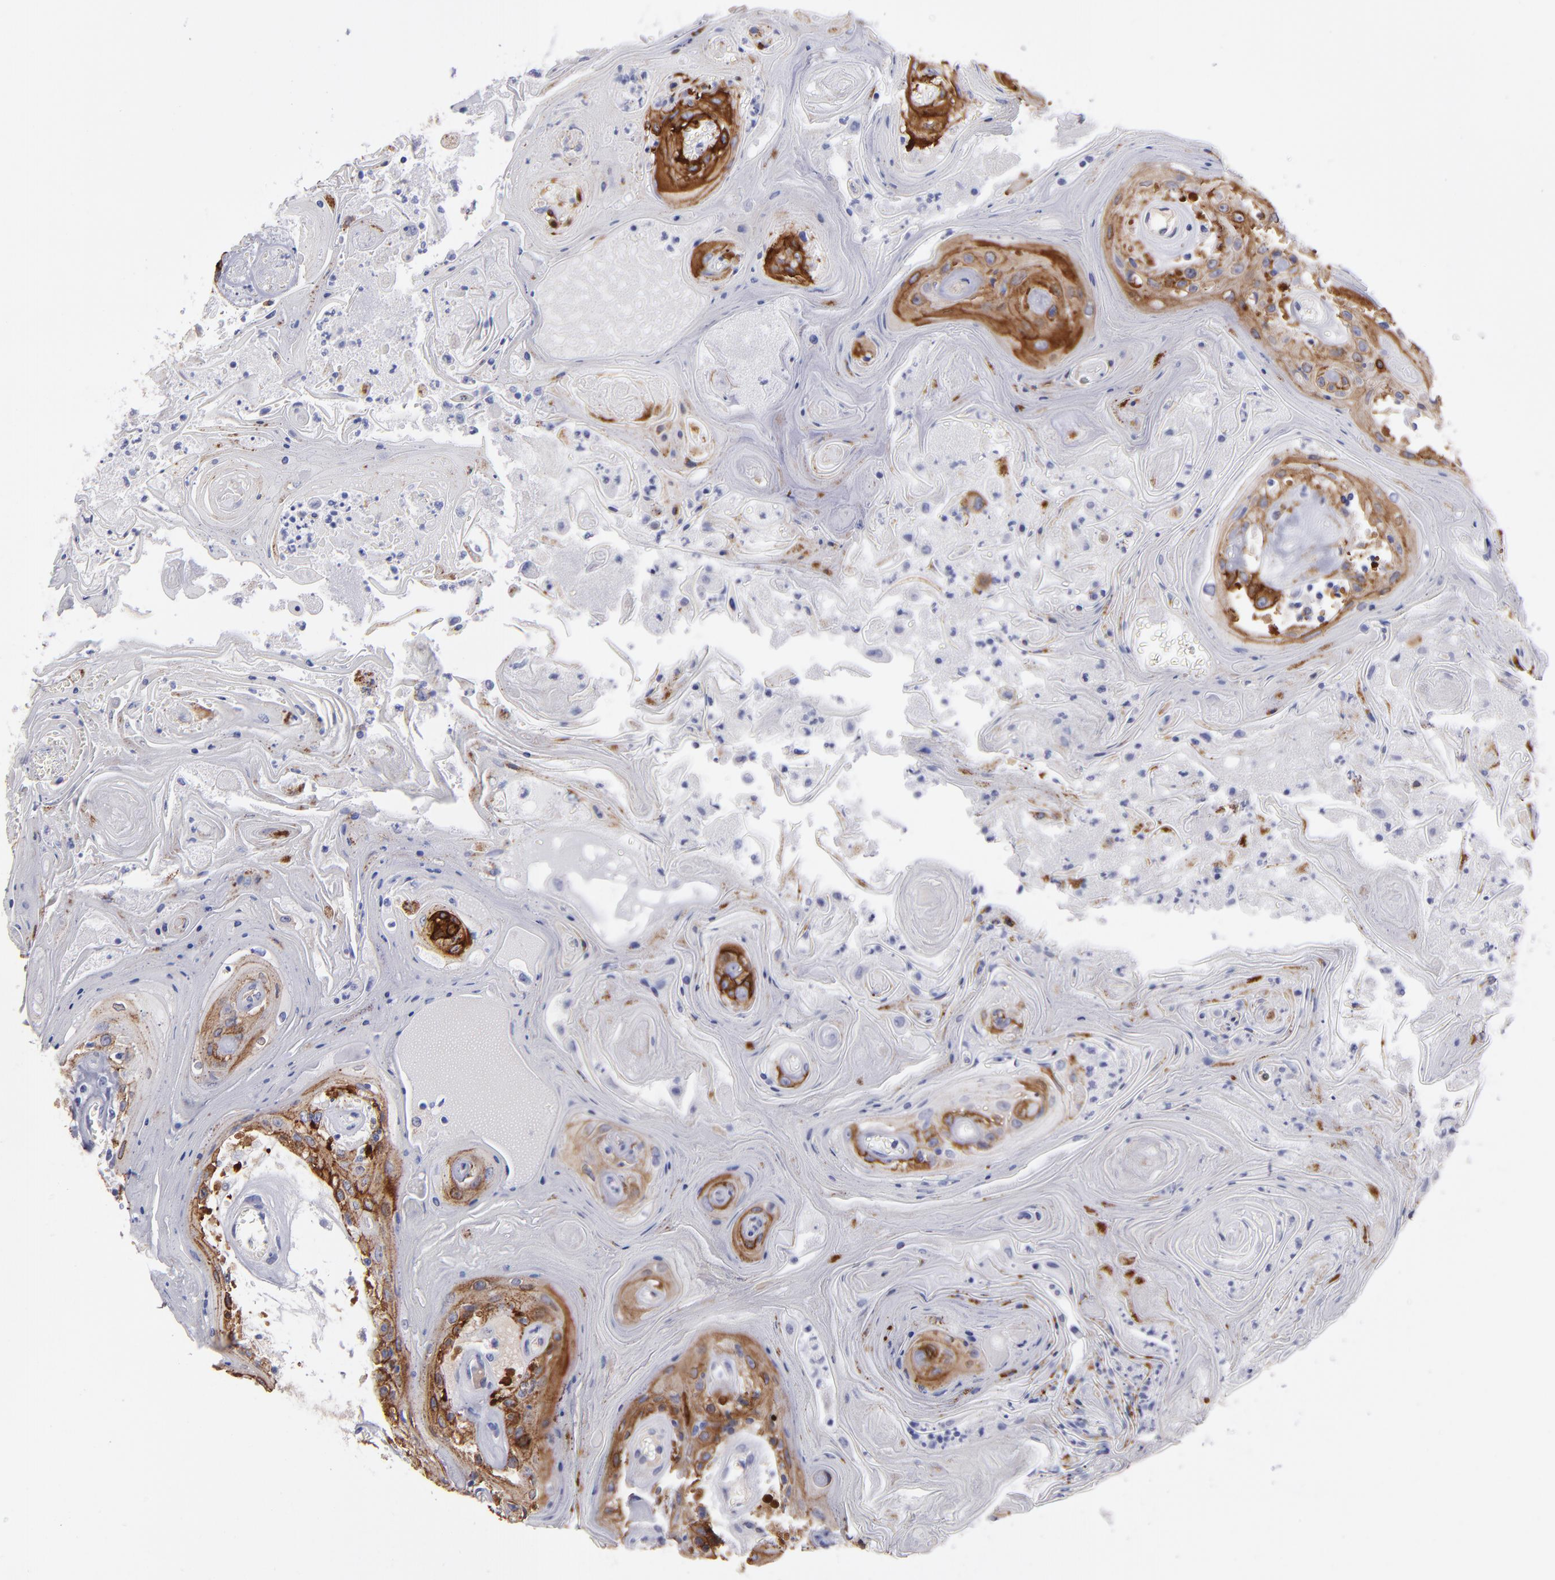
{"staining": {"intensity": "moderate", "quantity": "25%-75%", "location": "cytoplasmic/membranous"}, "tissue": "head and neck cancer", "cell_type": "Tumor cells", "image_type": "cancer", "snomed": [{"axis": "morphology", "description": "Squamous cell carcinoma, NOS"}, {"axis": "topography", "description": "Oral tissue"}, {"axis": "topography", "description": "Head-Neck"}], "caption": "This histopathology image displays immunohistochemistry (IHC) staining of head and neck cancer, with medium moderate cytoplasmic/membranous expression in approximately 25%-75% of tumor cells.", "gene": "AHNAK2", "patient": {"sex": "female", "age": 76}}